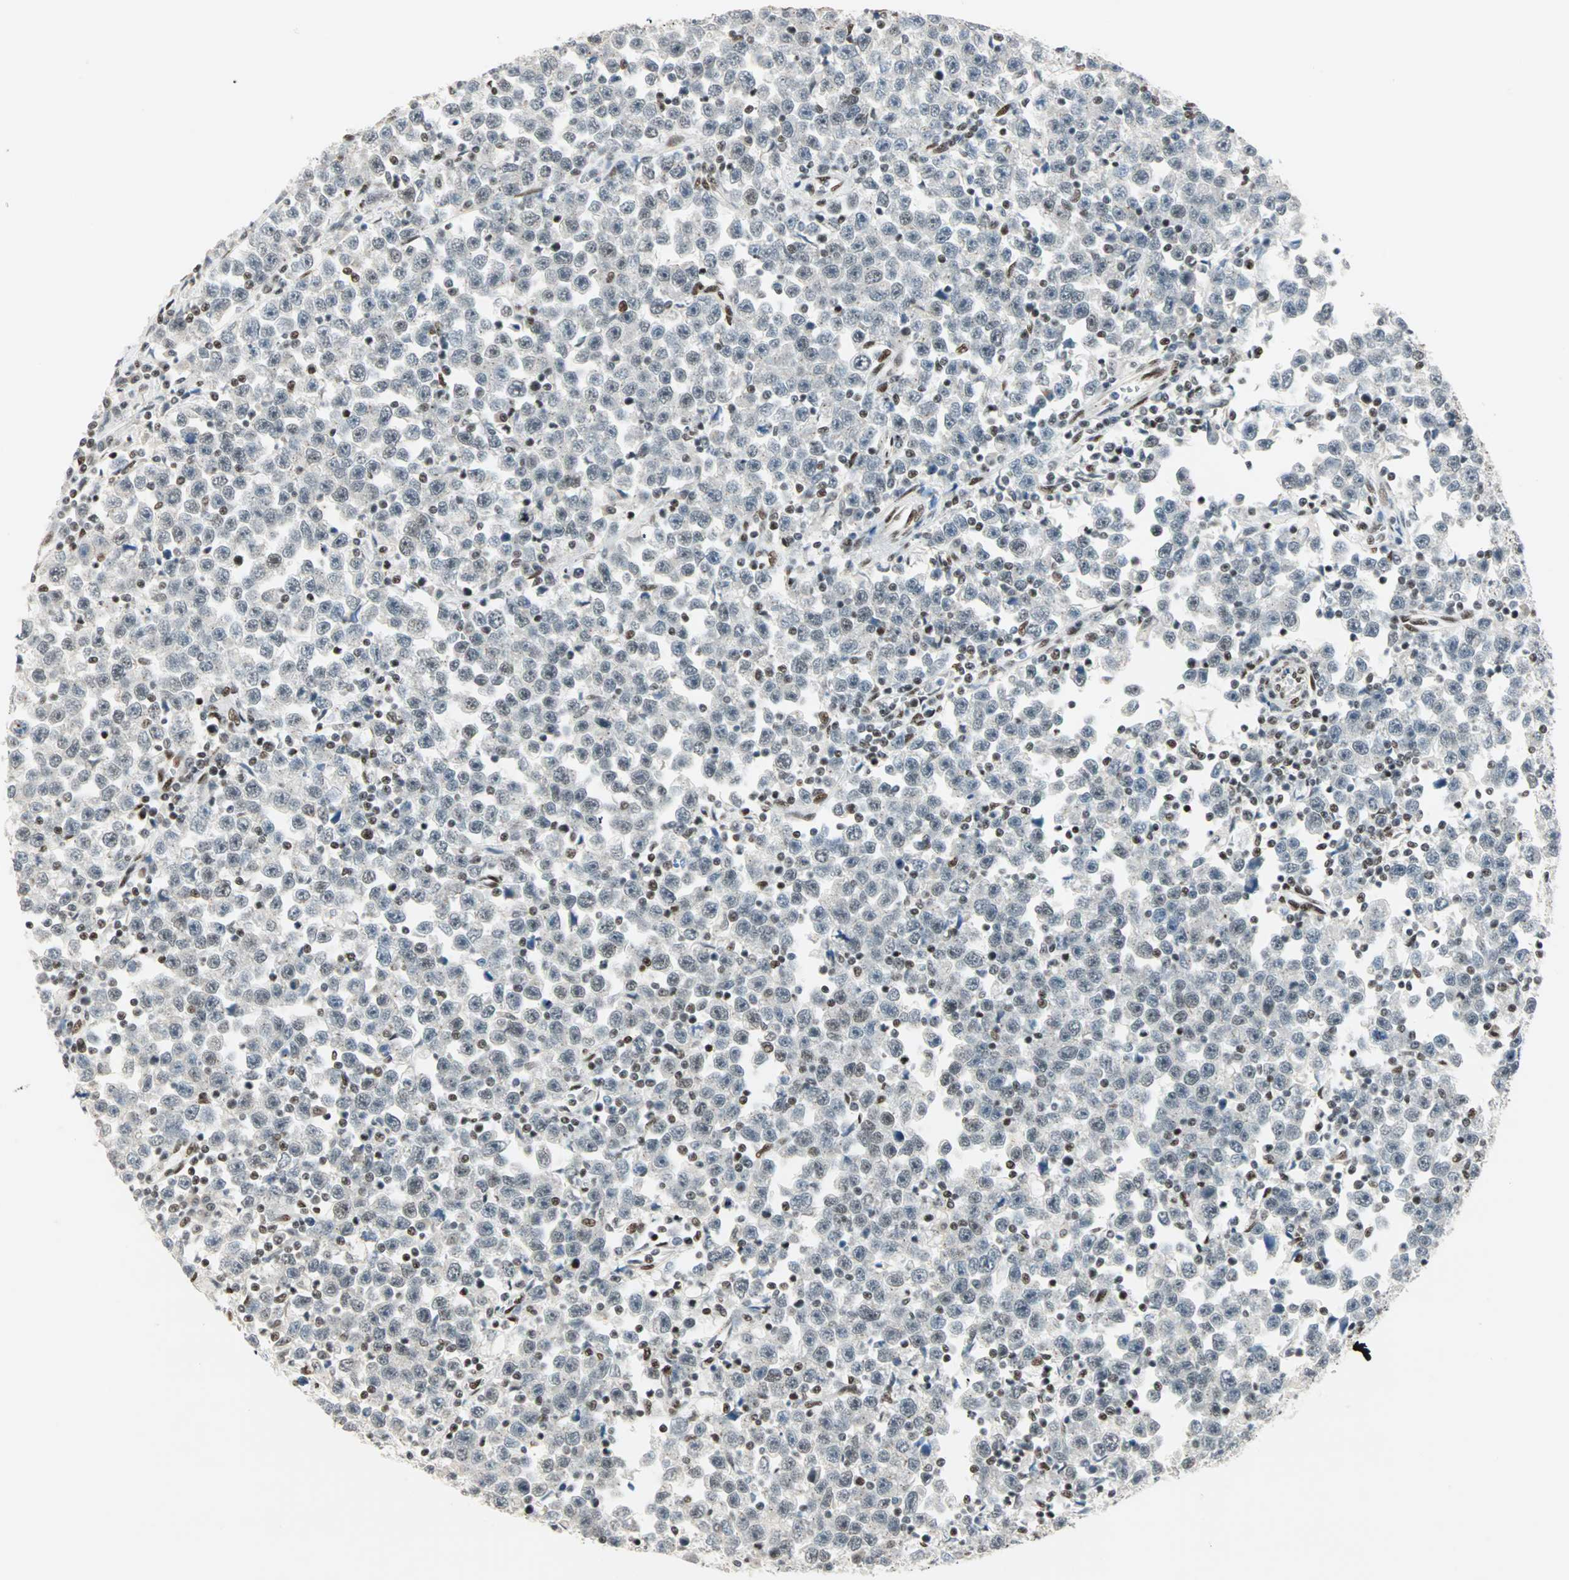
{"staining": {"intensity": "weak", "quantity": "<25%", "location": "nuclear"}, "tissue": "testis cancer", "cell_type": "Tumor cells", "image_type": "cancer", "snomed": [{"axis": "morphology", "description": "Seminoma, NOS"}, {"axis": "topography", "description": "Testis"}], "caption": "Seminoma (testis) stained for a protein using immunohistochemistry reveals no staining tumor cells.", "gene": "BLM", "patient": {"sex": "male", "age": 43}}